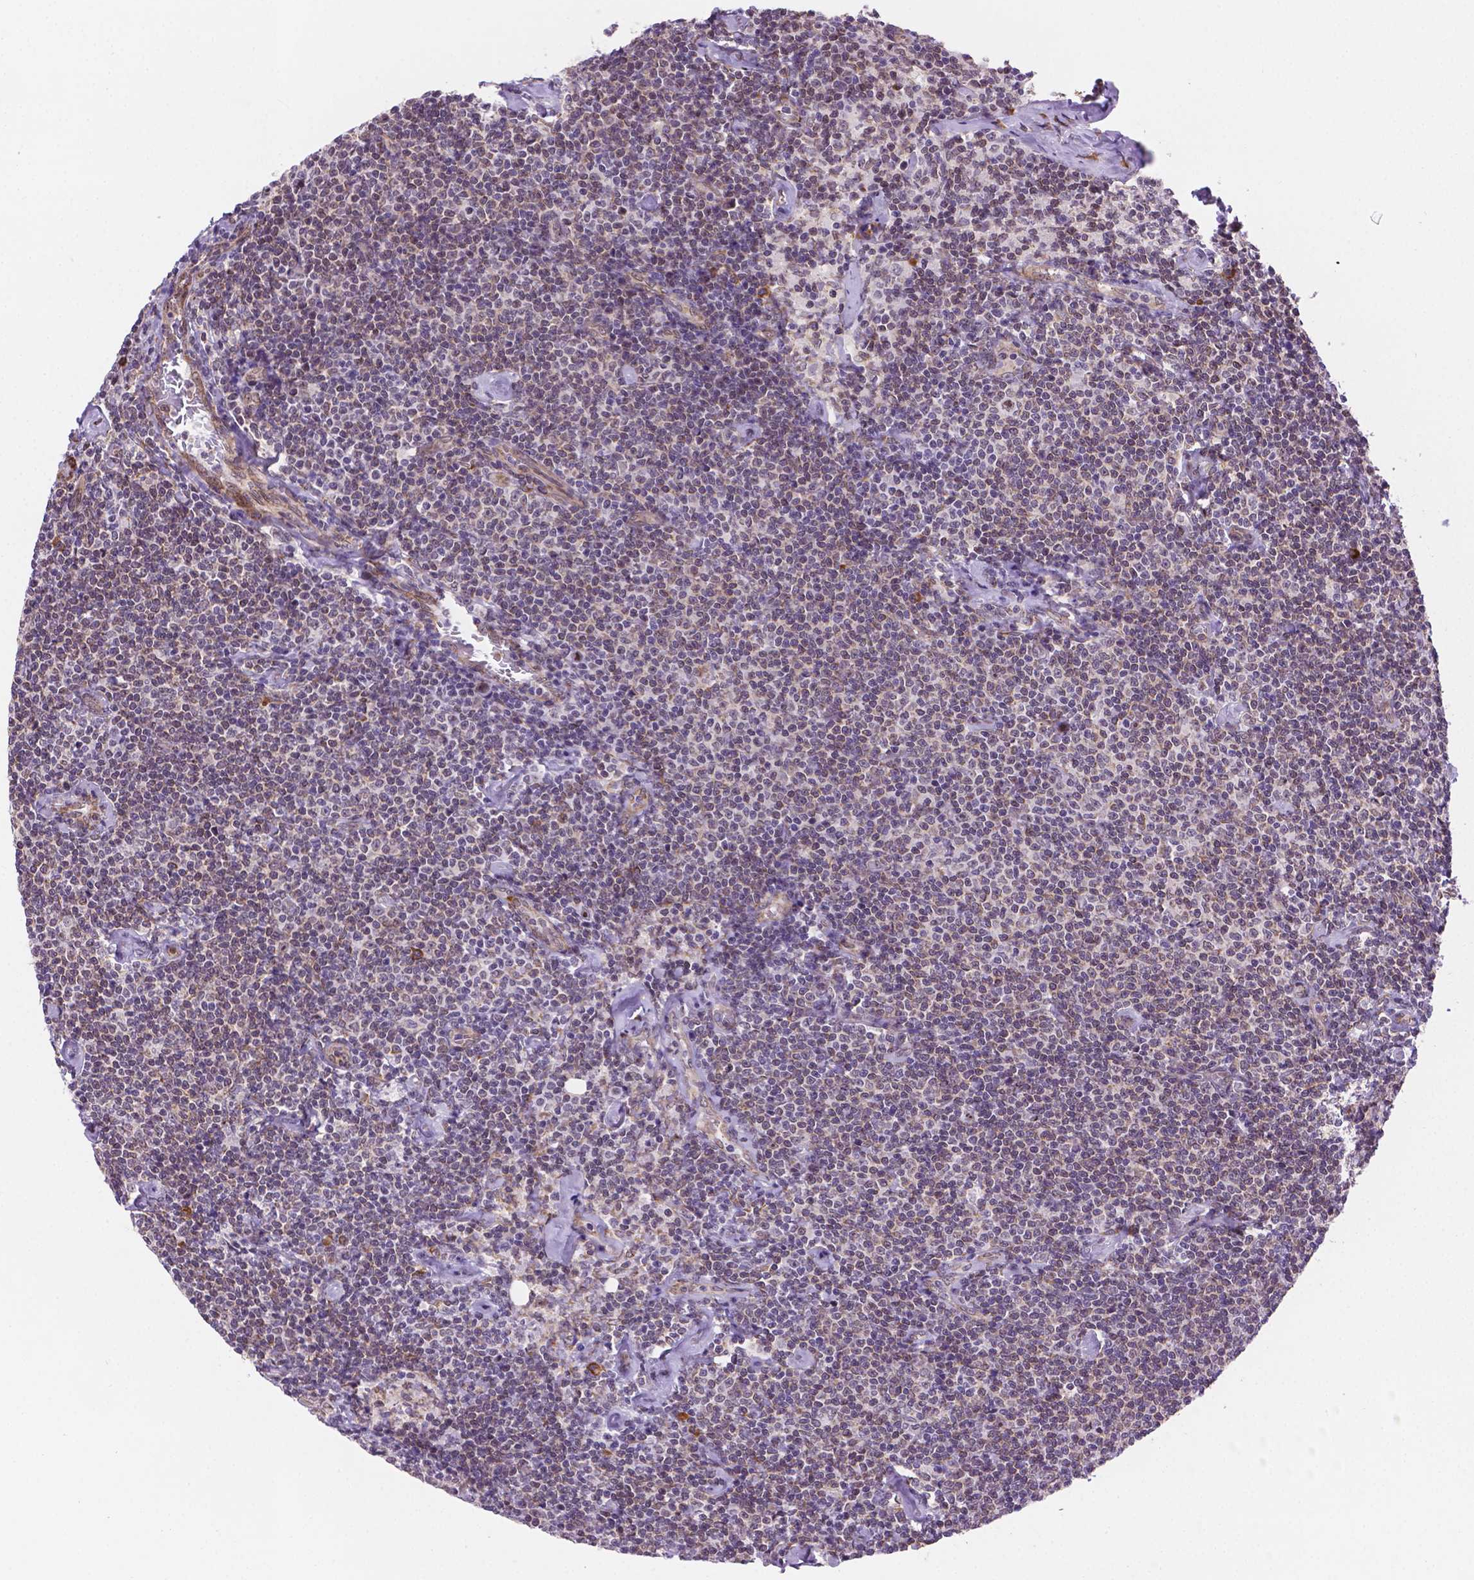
{"staining": {"intensity": "negative", "quantity": "none", "location": "none"}, "tissue": "lymphoma", "cell_type": "Tumor cells", "image_type": "cancer", "snomed": [{"axis": "morphology", "description": "Malignant lymphoma, non-Hodgkin's type, Low grade"}, {"axis": "topography", "description": "Lymph node"}], "caption": "Immunohistochemistry (IHC) photomicrograph of low-grade malignant lymphoma, non-Hodgkin's type stained for a protein (brown), which demonstrates no staining in tumor cells. (DAB (3,3'-diaminobenzidine) immunohistochemistry (IHC) visualized using brightfield microscopy, high magnification).", "gene": "FNIP1", "patient": {"sex": "male", "age": 81}}